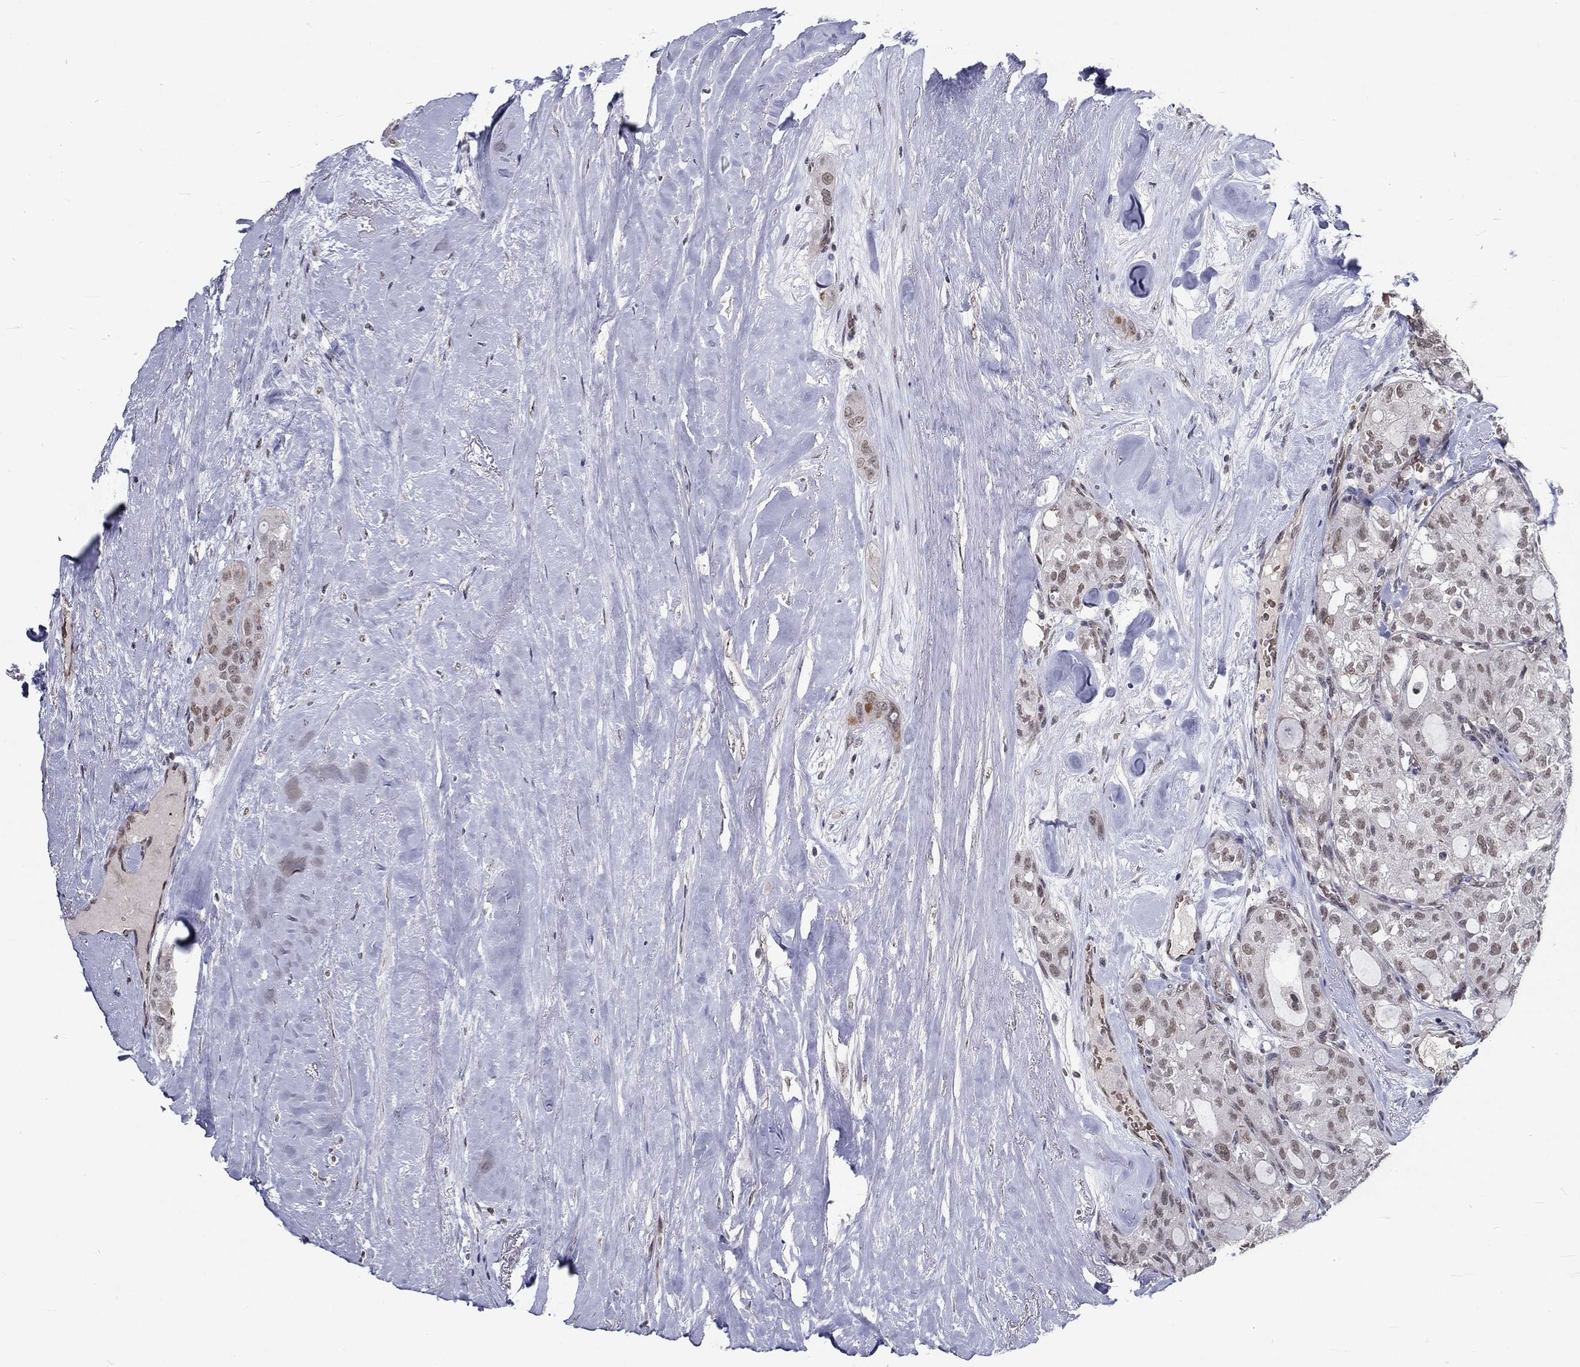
{"staining": {"intensity": "weak", "quantity": "<25%", "location": "nuclear"}, "tissue": "thyroid cancer", "cell_type": "Tumor cells", "image_type": "cancer", "snomed": [{"axis": "morphology", "description": "Follicular adenoma carcinoma, NOS"}, {"axis": "topography", "description": "Thyroid gland"}], "caption": "Tumor cells are negative for protein expression in human follicular adenoma carcinoma (thyroid).", "gene": "ZBED1", "patient": {"sex": "male", "age": 75}}